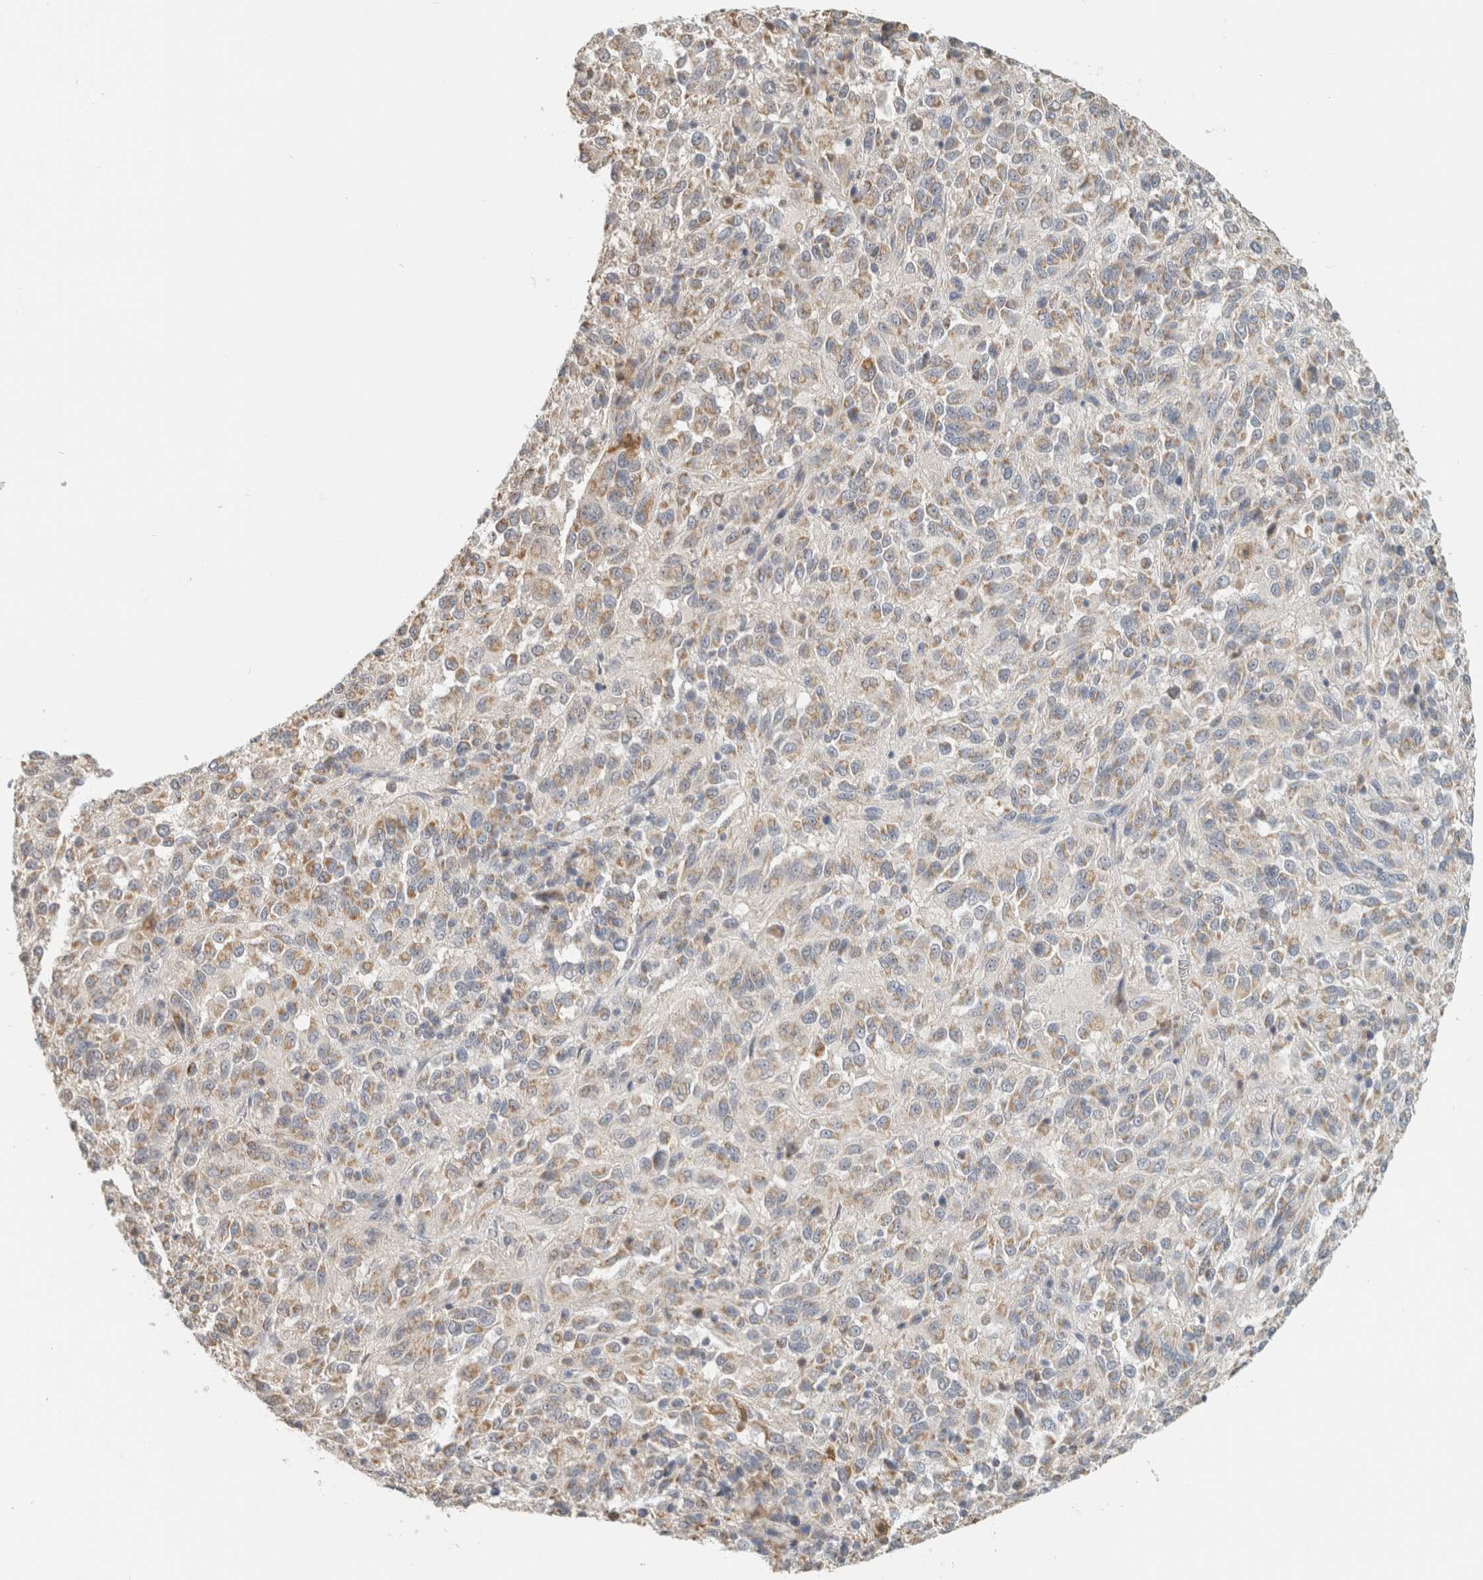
{"staining": {"intensity": "weak", "quantity": "<25%", "location": "cytoplasmic/membranous"}, "tissue": "melanoma", "cell_type": "Tumor cells", "image_type": "cancer", "snomed": [{"axis": "morphology", "description": "Malignant melanoma, Metastatic site"}, {"axis": "topography", "description": "Lung"}], "caption": "High magnification brightfield microscopy of malignant melanoma (metastatic site) stained with DAB (3,3'-diaminobenzidine) (brown) and counterstained with hematoxylin (blue): tumor cells show no significant expression.", "gene": "CAPG", "patient": {"sex": "male", "age": 64}}